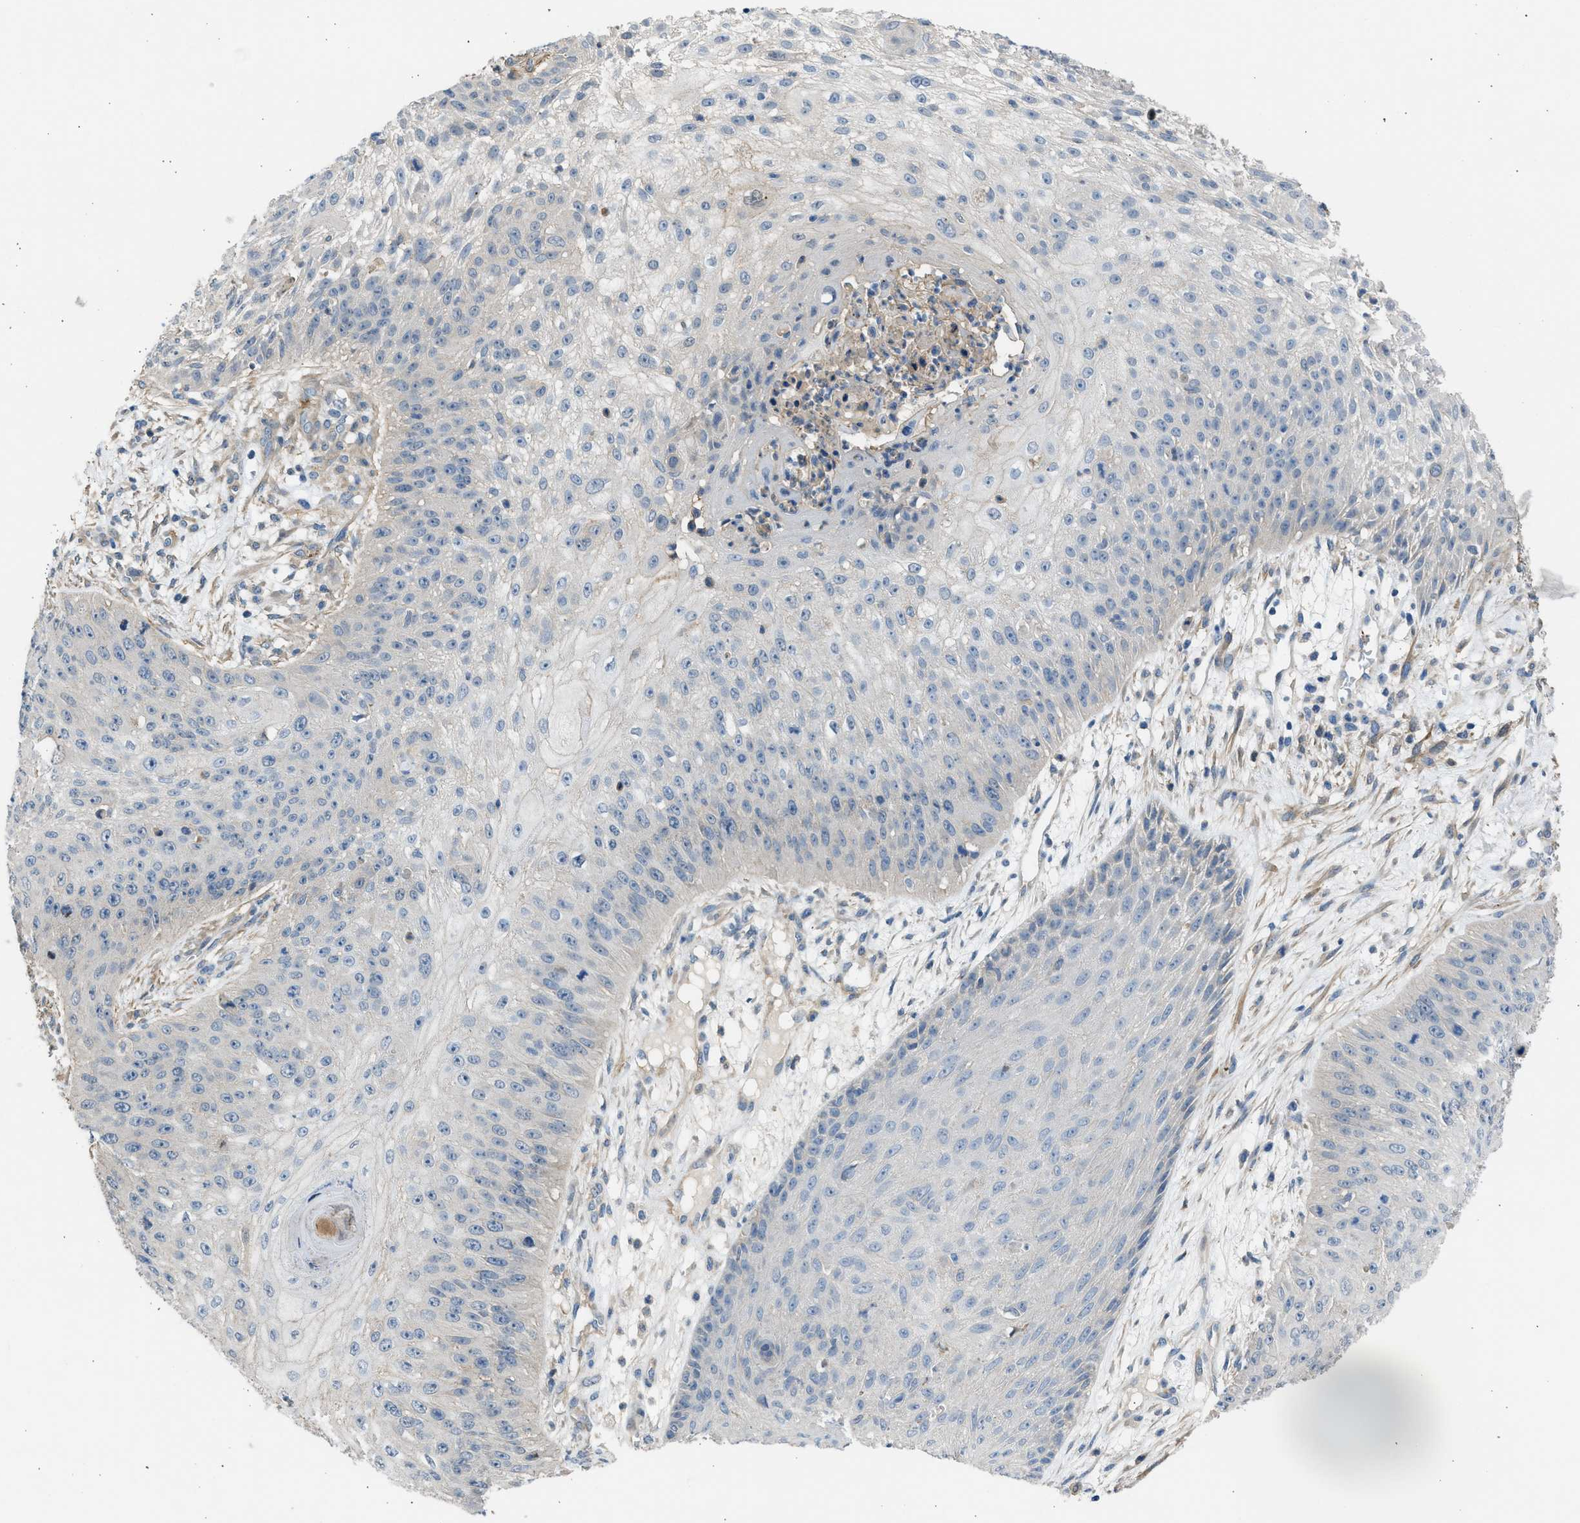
{"staining": {"intensity": "negative", "quantity": "none", "location": "none"}, "tissue": "skin cancer", "cell_type": "Tumor cells", "image_type": "cancer", "snomed": [{"axis": "morphology", "description": "Squamous cell carcinoma, NOS"}, {"axis": "topography", "description": "Skin"}], "caption": "Photomicrograph shows no protein expression in tumor cells of squamous cell carcinoma (skin) tissue.", "gene": "PCNX3", "patient": {"sex": "female", "age": 80}}